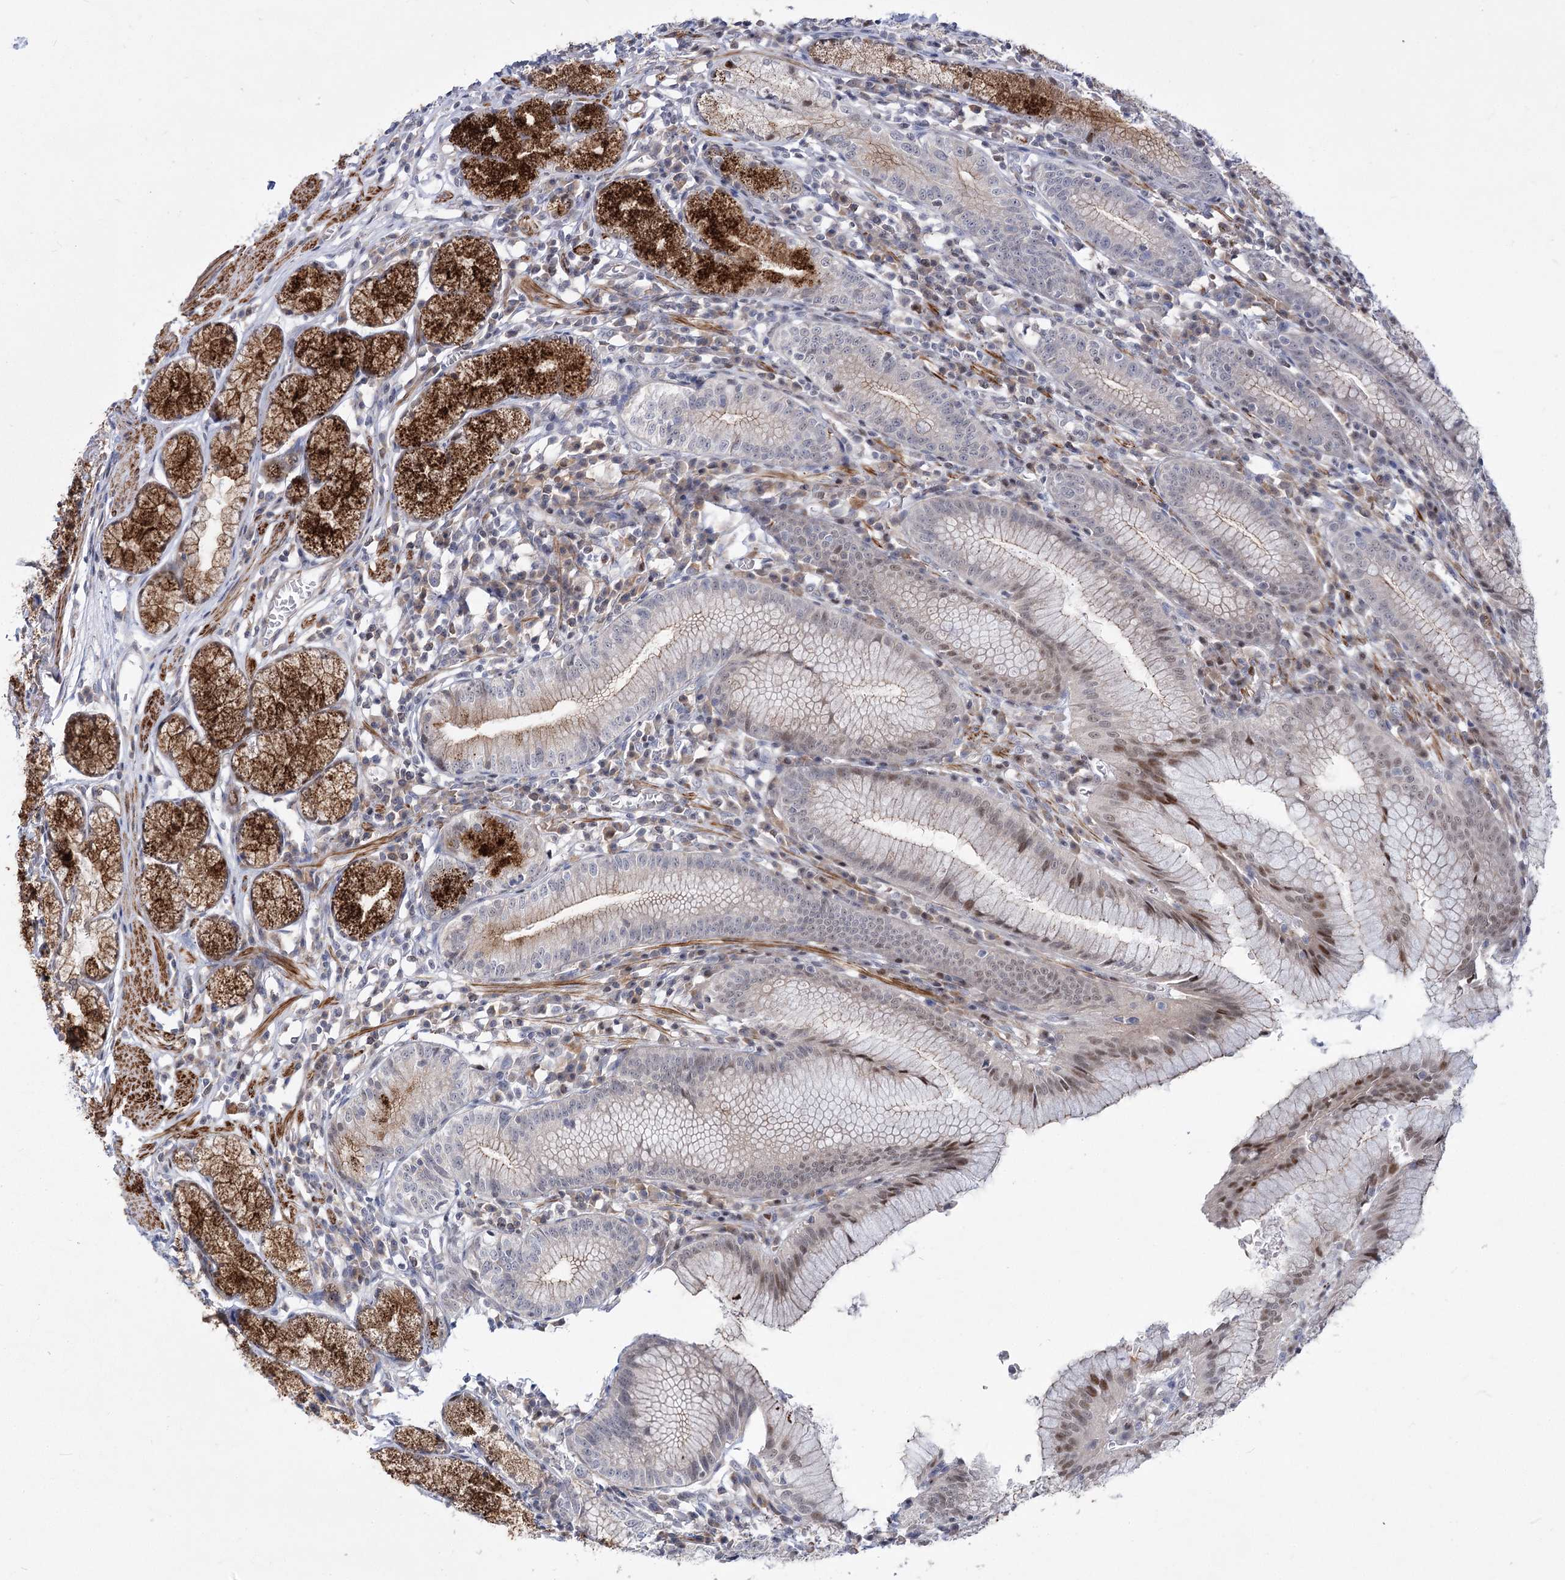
{"staining": {"intensity": "strong", "quantity": "25%-75%", "location": "cytoplasmic/membranous,nuclear"}, "tissue": "stomach", "cell_type": "Glandular cells", "image_type": "normal", "snomed": [{"axis": "morphology", "description": "Normal tissue, NOS"}, {"axis": "topography", "description": "Stomach"}], "caption": "Immunohistochemistry (IHC) of normal human stomach demonstrates high levels of strong cytoplasmic/membranous,nuclear expression in about 25%-75% of glandular cells.", "gene": "ARSI", "patient": {"sex": "male", "age": 55}}